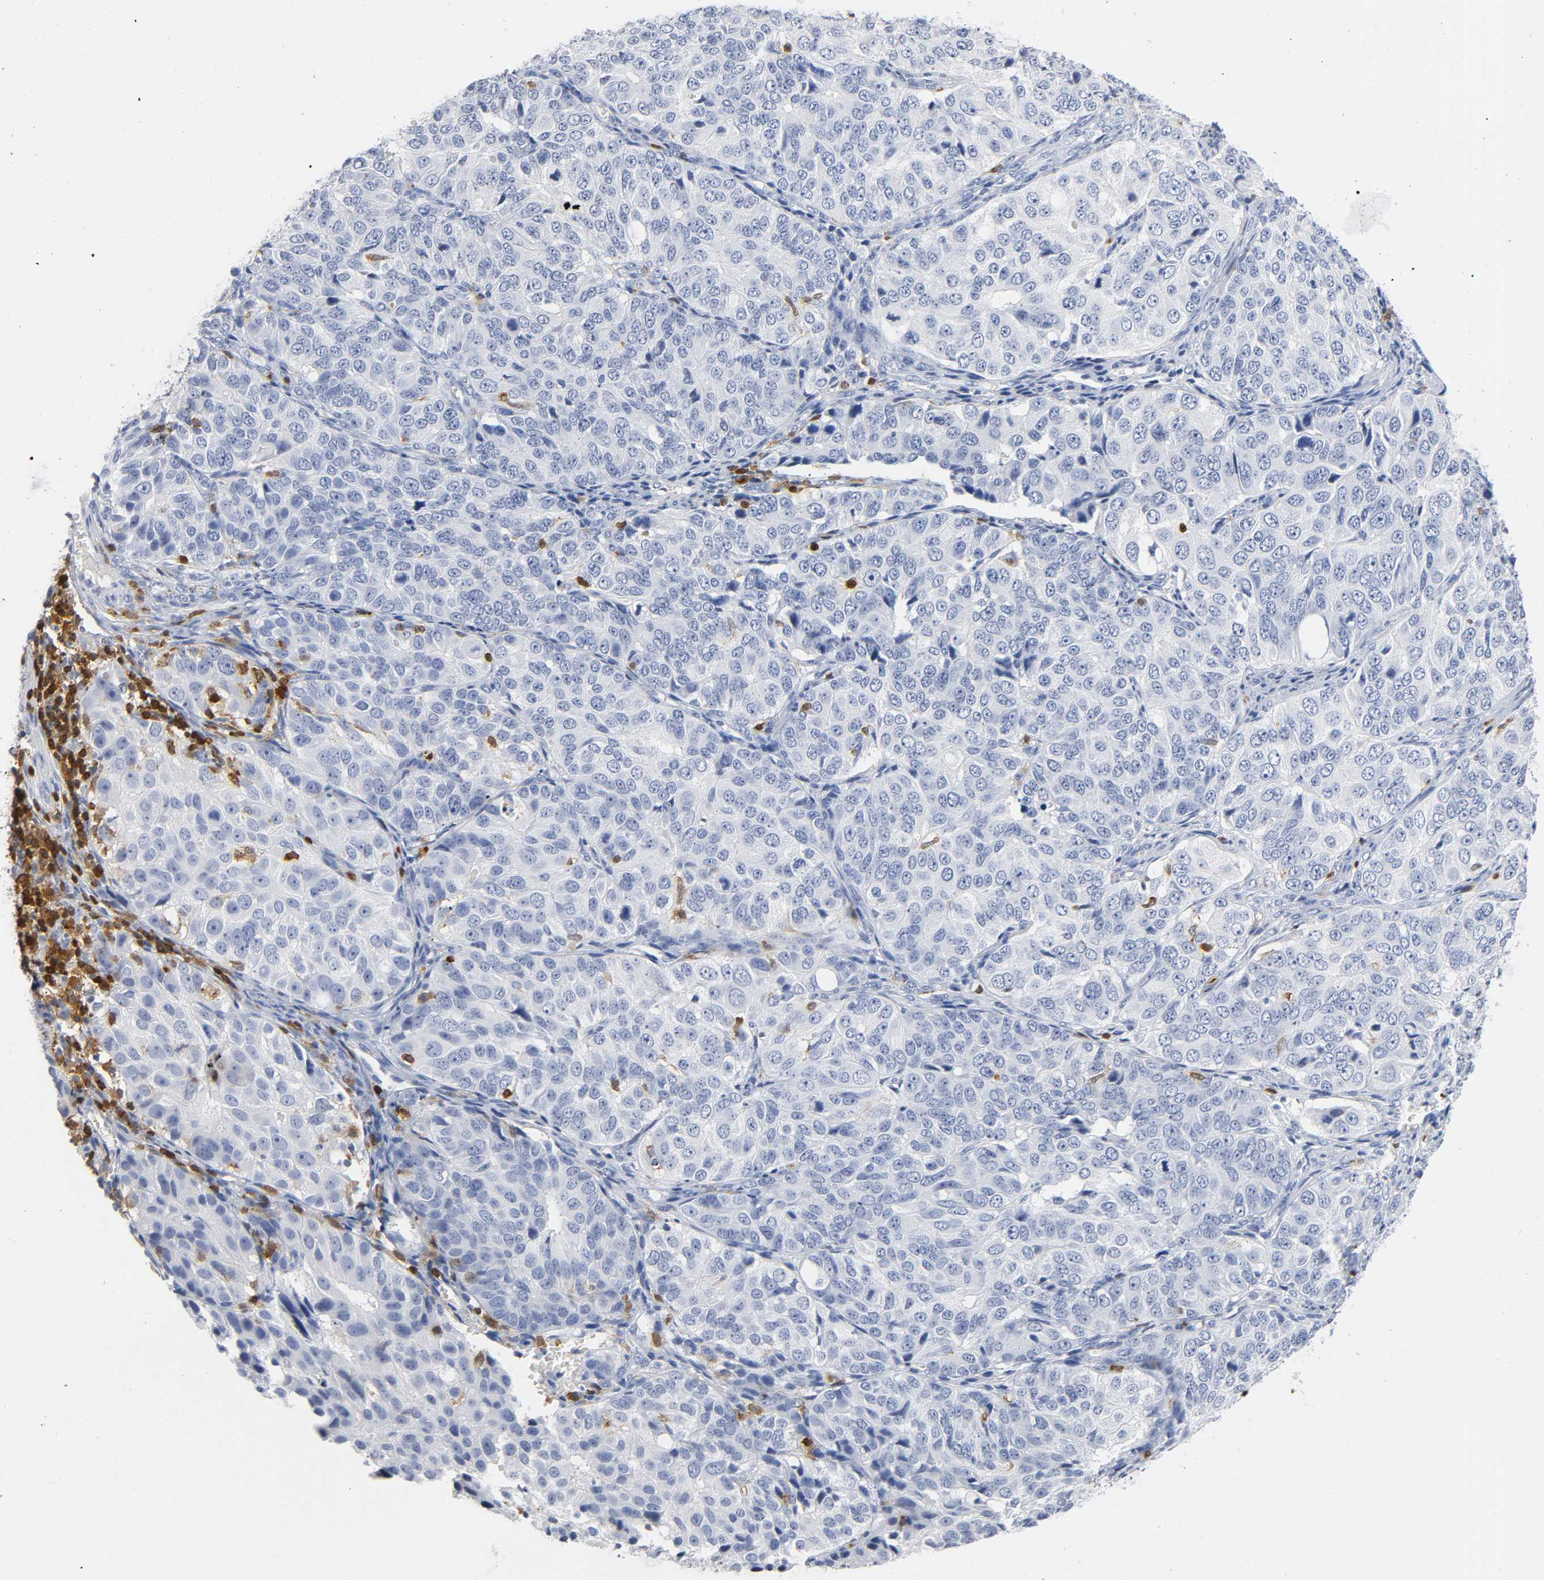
{"staining": {"intensity": "negative", "quantity": "none", "location": "none"}, "tissue": "ovarian cancer", "cell_type": "Tumor cells", "image_type": "cancer", "snomed": [{"axis": "morphology", "description": "Carcinoma, endometroid"}, {"axis": "topography", "description": "Ovary"}], "caption": "An immunohistochemistry micrograph of ovarian endometroid carcinoma is shown. There is no staining in tumor cells of ovarian endometroid carcinoma.", "gene": "DOK2", "patient": {"sex": "female", "age": 51}}